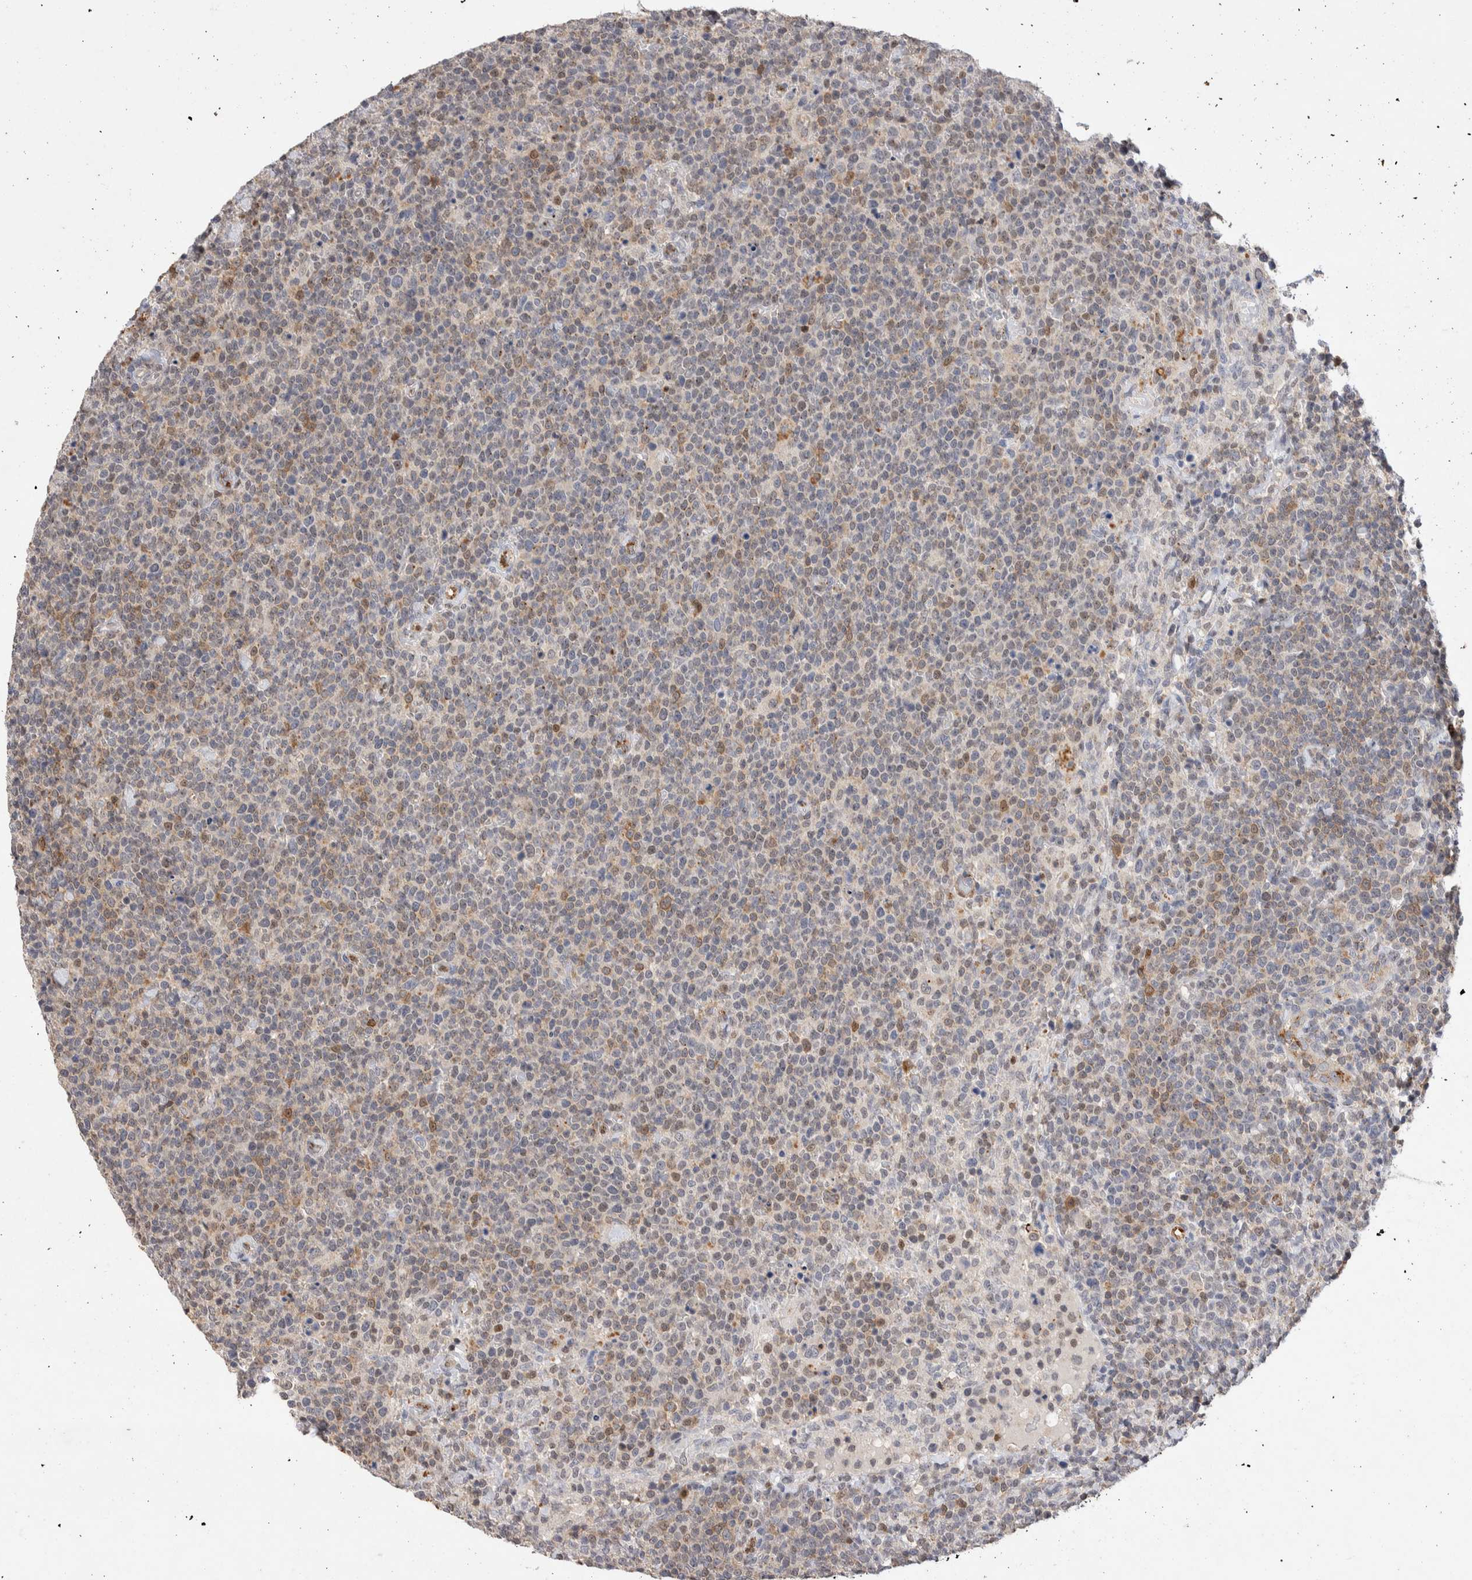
{"staining": {"intensity": "moderate", "quantity": "<25%", "location": "cytoplasmic/membranous"}, "tissue": "lymphoma", "cell_type": "Tumor cells", "image_type": "cancer", "snomed": [{"axis": "morphology", "description": "Malignant lymphoma, non-Hodgkin's type, High grade"}, {"axis": "topography", "description": "Lymph node"}], "caption": "About <25% of tumor cells in human high-grade malignant lymphoma, non-Hodgkin's type show moderate cytoplasmic/membranous protein staining as visualized by brown immunohistochemical staining.", "gene": "NSMAF", "patient": {"sex": "male", "age": 61}}